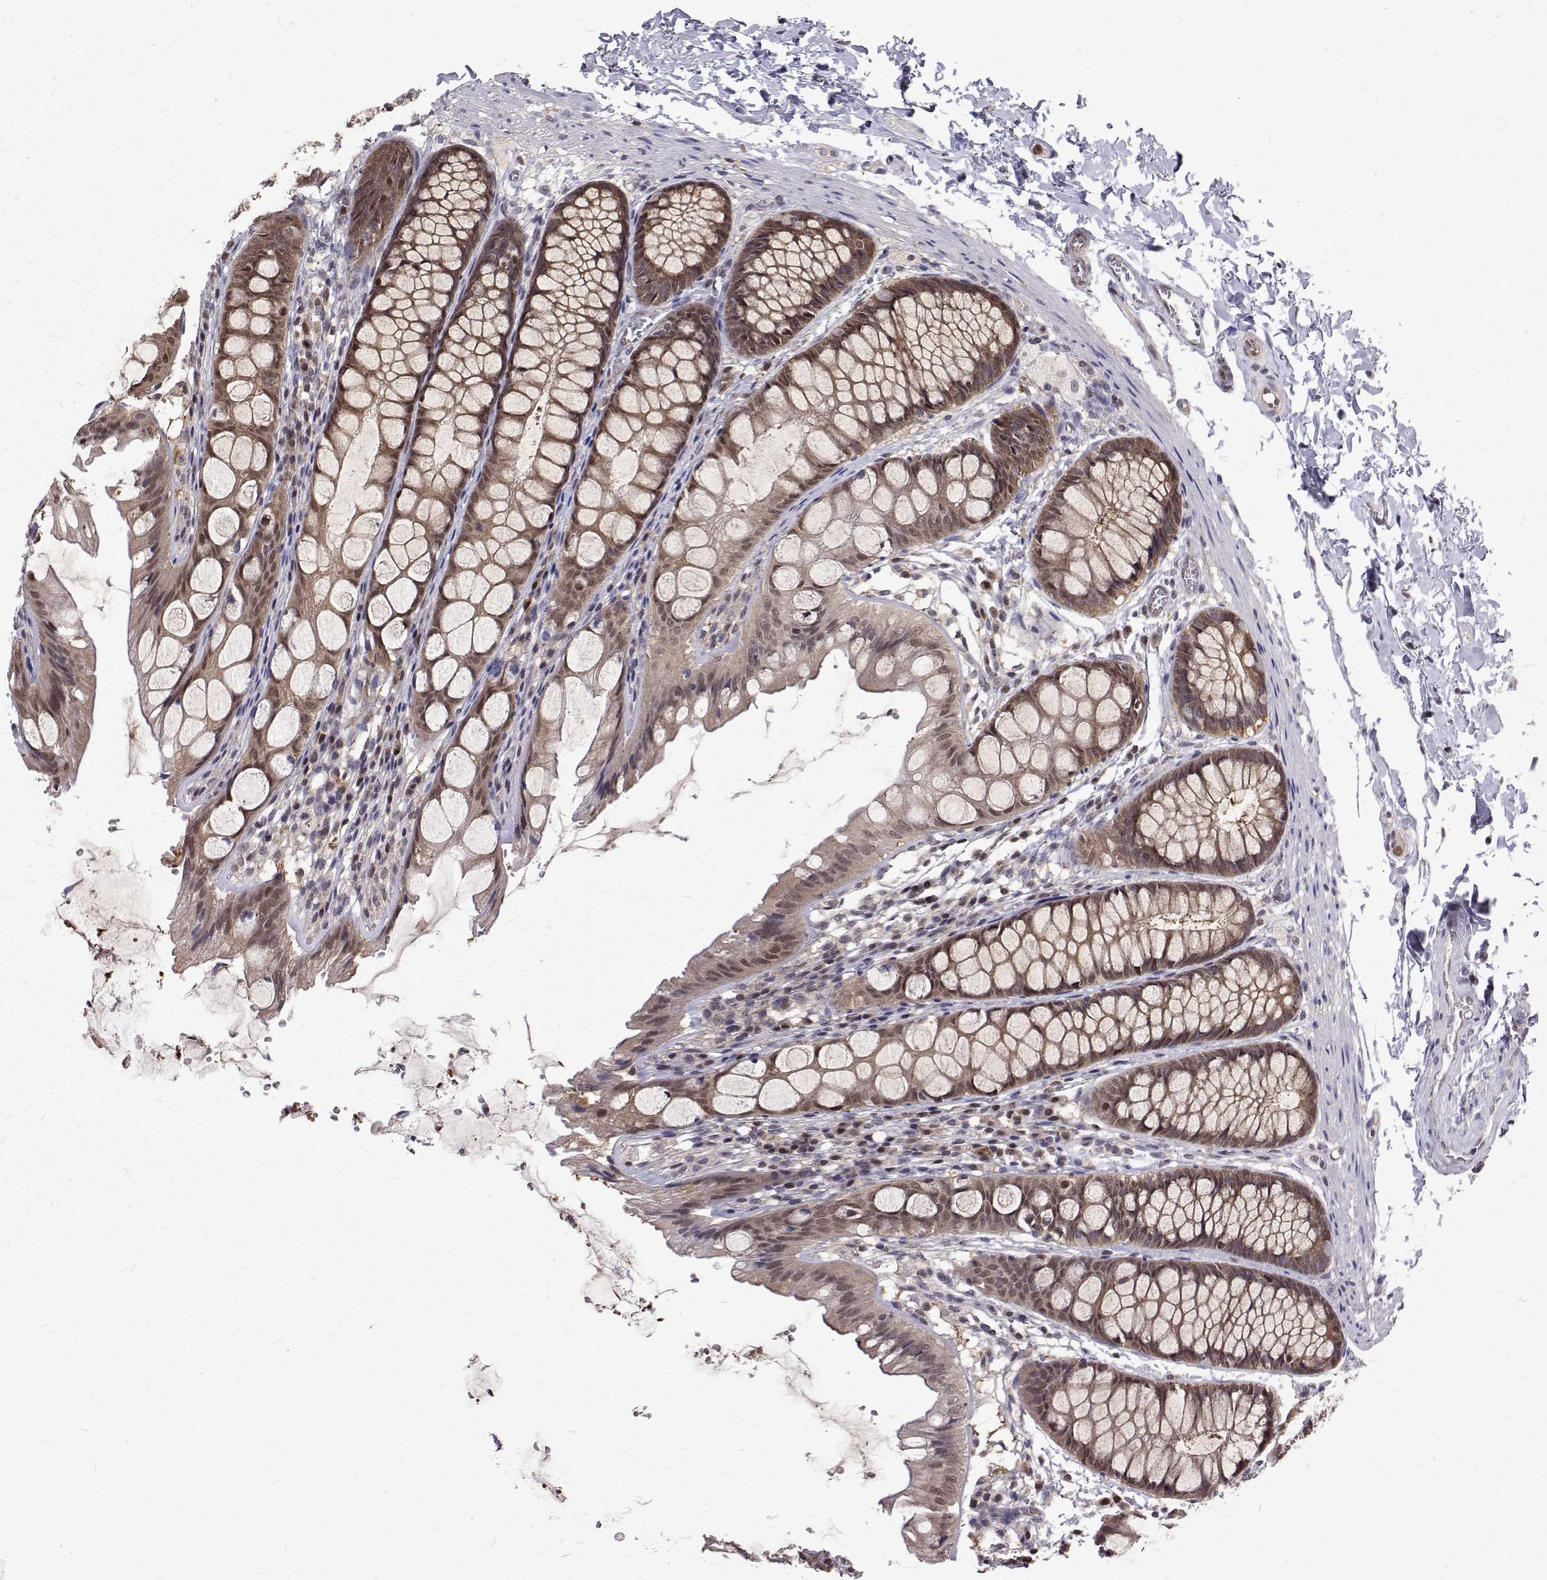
{"staining": {"intensity": "moderate", "quantity": "<25%", "location": "nuclear"}, "tissue": "colon", "cell_type": "Endothelial cells", "image_type": "normal", "snomed": [{"axis": "morphology", "description": "Normal tissue, NOS"}, {"axis": "topography", "description": "Colon"}], "caption": "Protein expression analysis of normal colon reveals moderate nuclear staining in approximately <25% of endothelial cells.", "gene": "NIF3L1", "patient": {"sex": "male", "age": 47}}